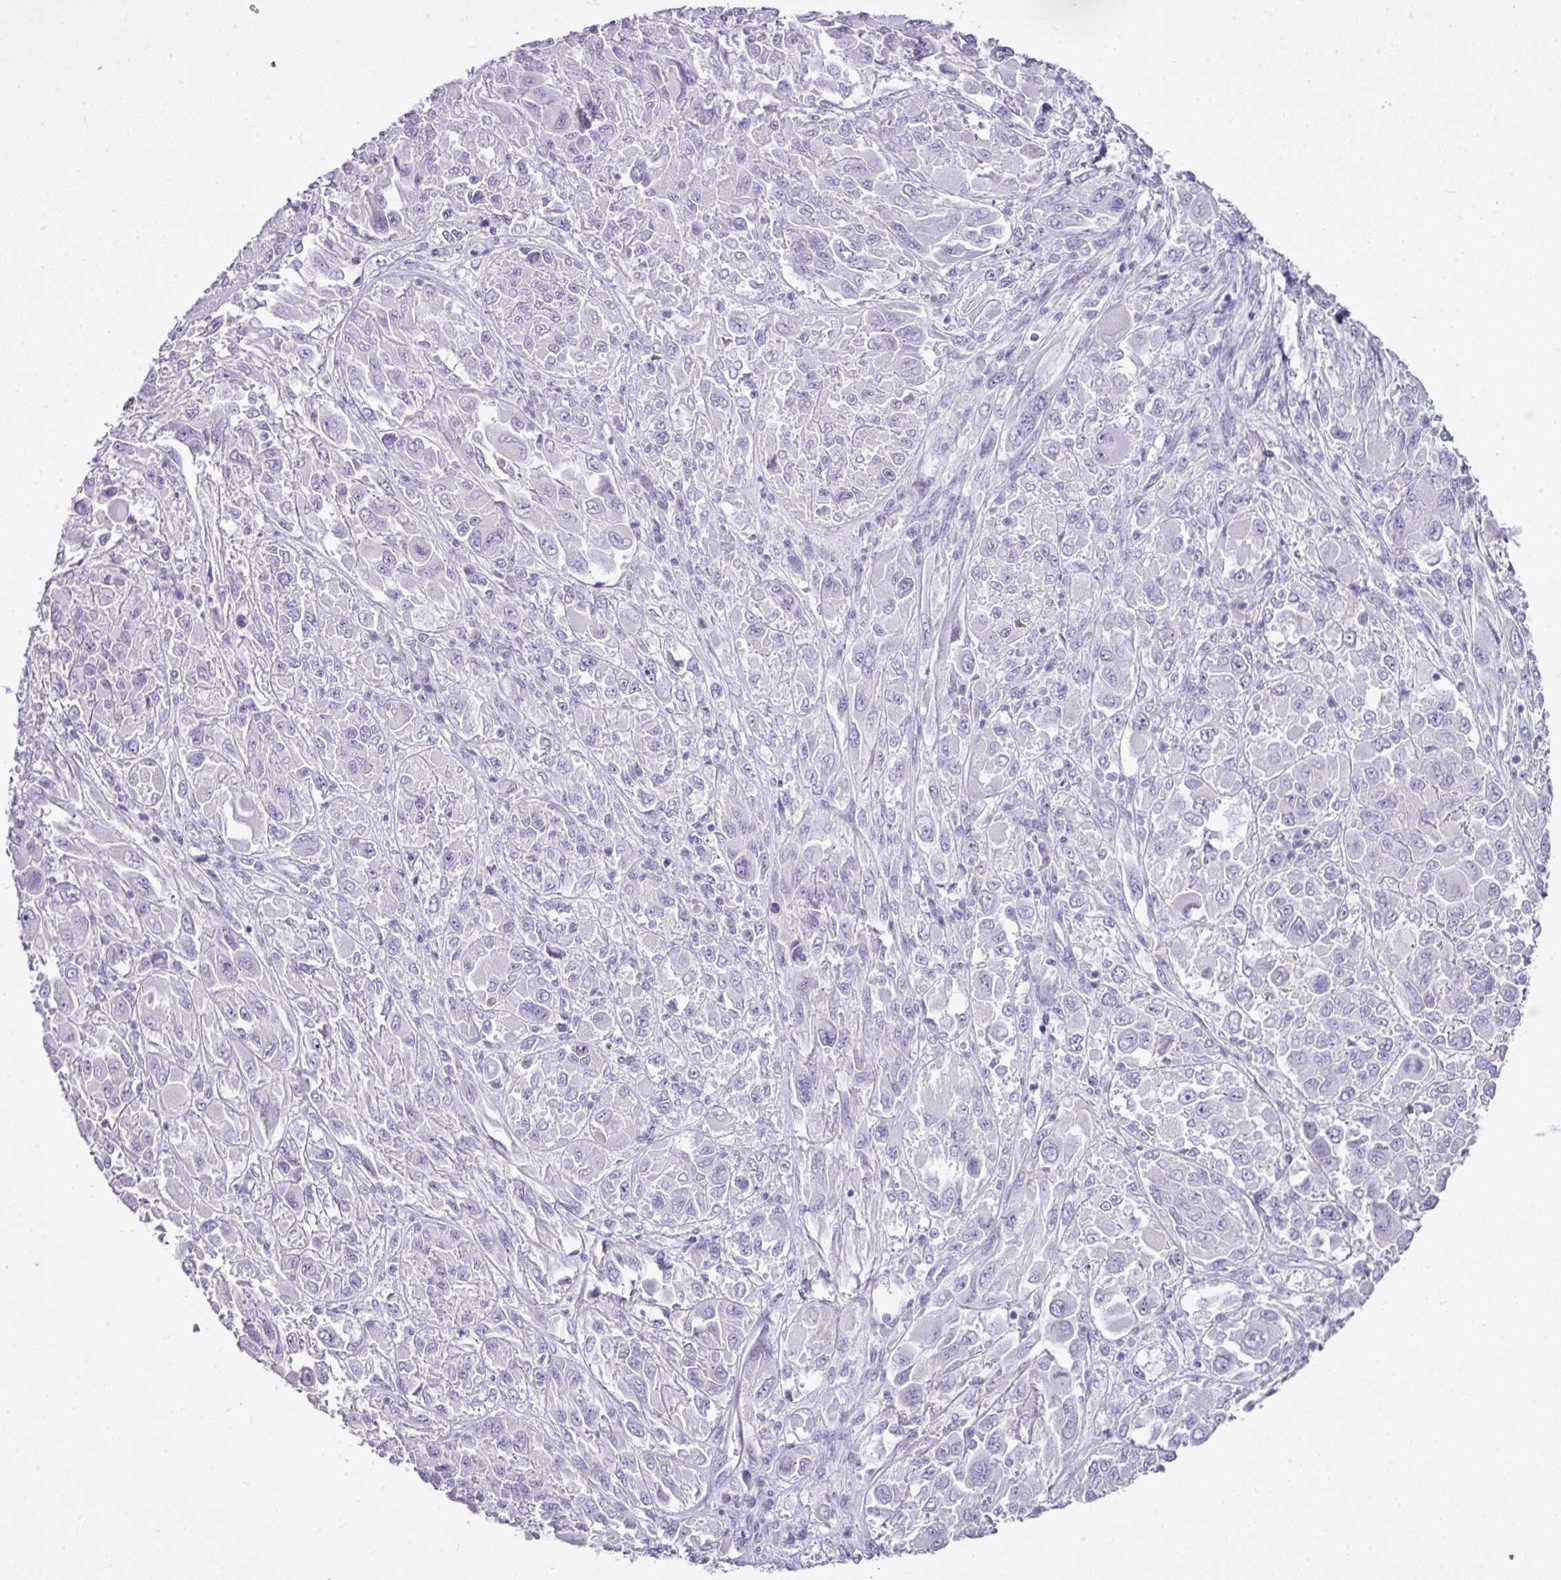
{"staining": {"intensity": "negative", "quantity": "none", "location": "none"}, "tissue": "melanoma", "cell_type": "Tumor cells", "image_type": "cancer", "snomed": [{"axis": "morphology", "description": "Malignant melanoma, NOS"}, {"axis": "topography", "description": "Skin"}], "caption": "Tumor cells are negative for protein expression in human melanoma.", "gene": "BCL11A", "patient": {"sex": "female", "age": 91}}